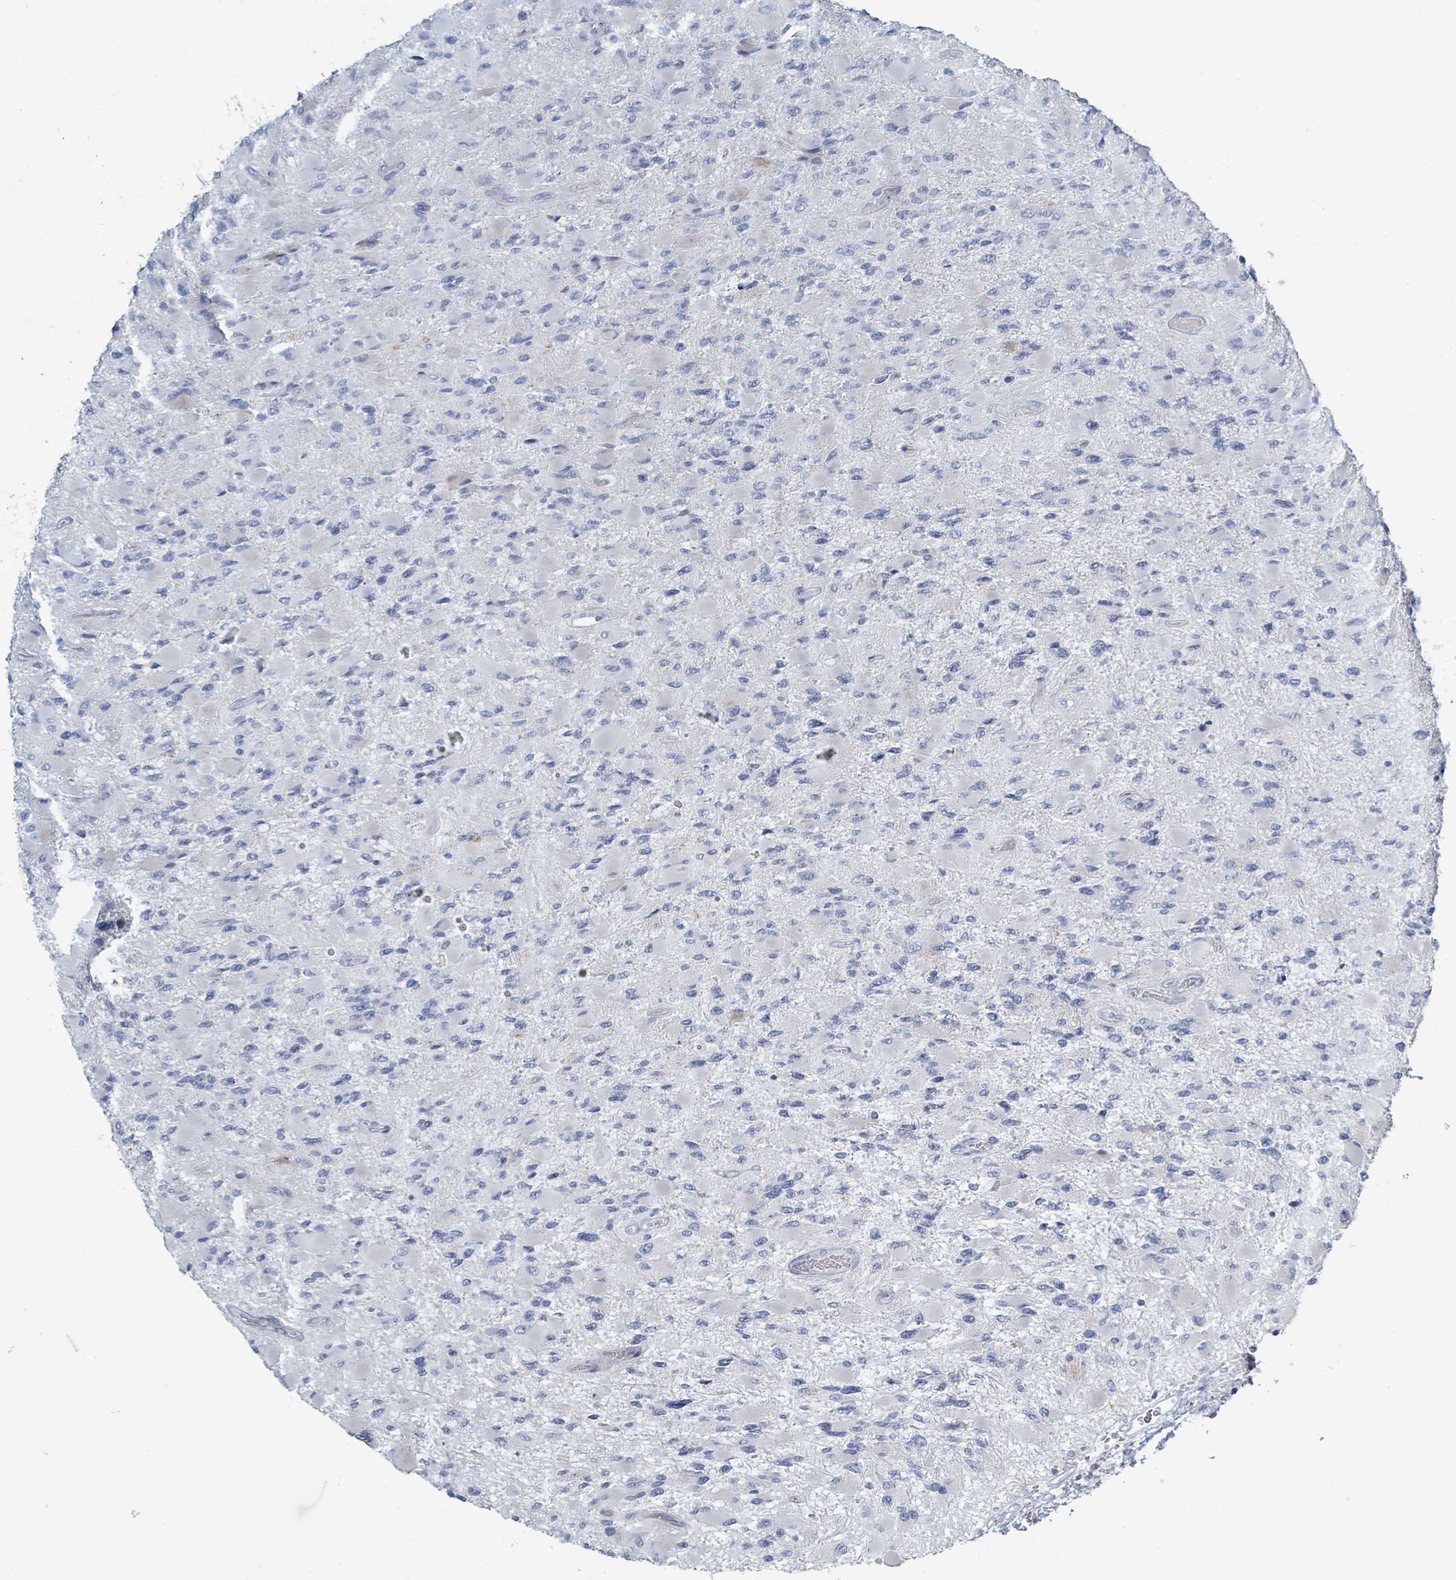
{"staining": {"intensity": "negative", "quantity": "none", "location": "none"}, "tissue": "glioma", "cell_type": "Tumor cells", "image_type": "cancer", "snomed": [{"axis": "morphology", "description": "Glioma, malignant, High grade"}, {"axis": "topography", "description": "Cerebral cortex"}], "caption": "Immunohistochemistry (IHC) micrograph of glioma stained for a protein (brown), which displays no staining in tumor cells.", "gene": "HEATR5A", "patient": {"sex": "female", "age": 36}}